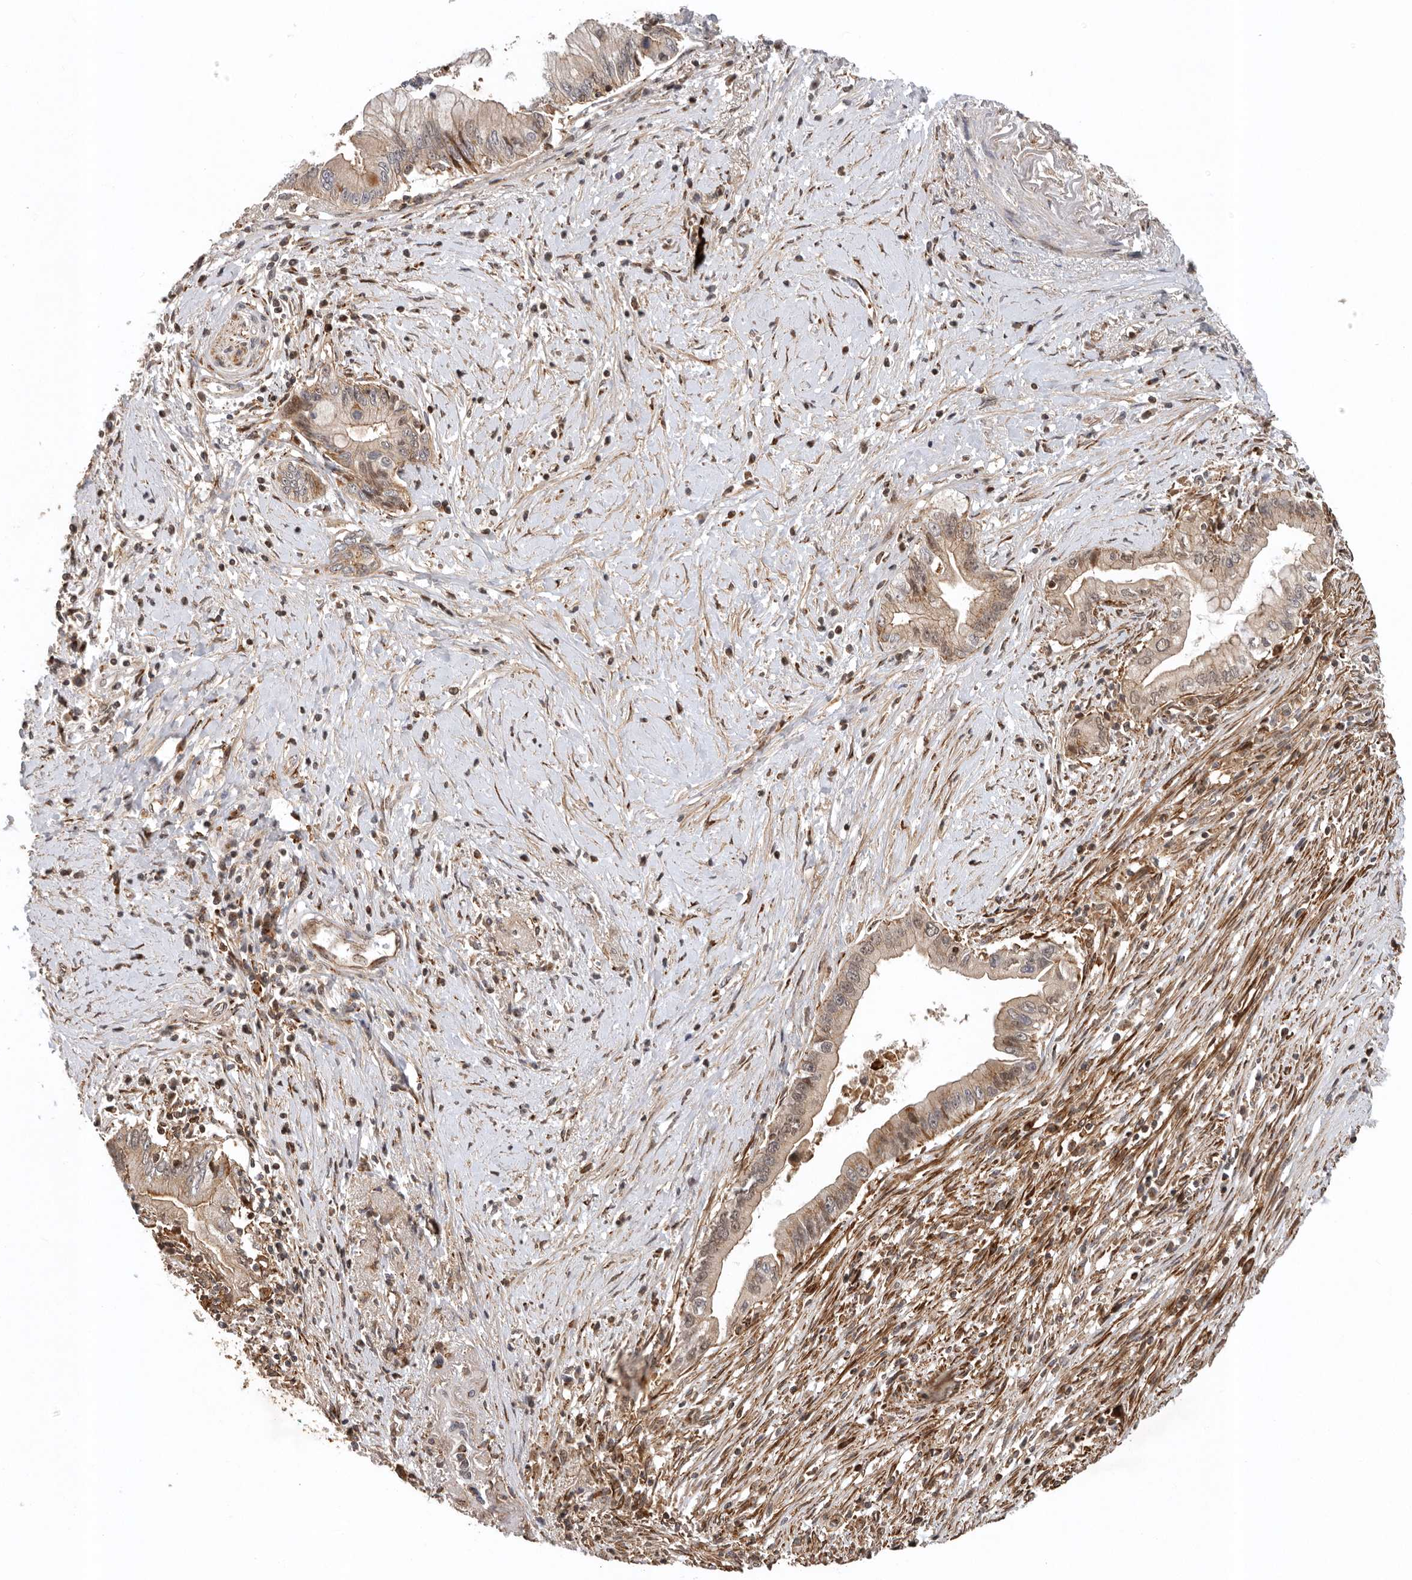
{"staining": {"intensity": "weak", "quantity": ">75%", "location": "cytoplasmic/membranous,nuclear"}, "tissue": "pancreatic cancer", "cell_type": "Tumor cells", "image_type": "cancer", "snomed": [{"axis": "morphology", "description": "Adenocarcinoma, NOS"}, {"axis": "topography", "description": "Pancreas"}], "caption": "A brown stain shows weak cytoplasmic/membranous and nuclear staining of a protein in pancreatic cancer tumor cells. (DAB (3,3'-diaminobenzidine) IHC, brown staining for protein, blue staining for nuclei).", "gene": "RNF157", "patient": {"sex": "male", "age": 78}}